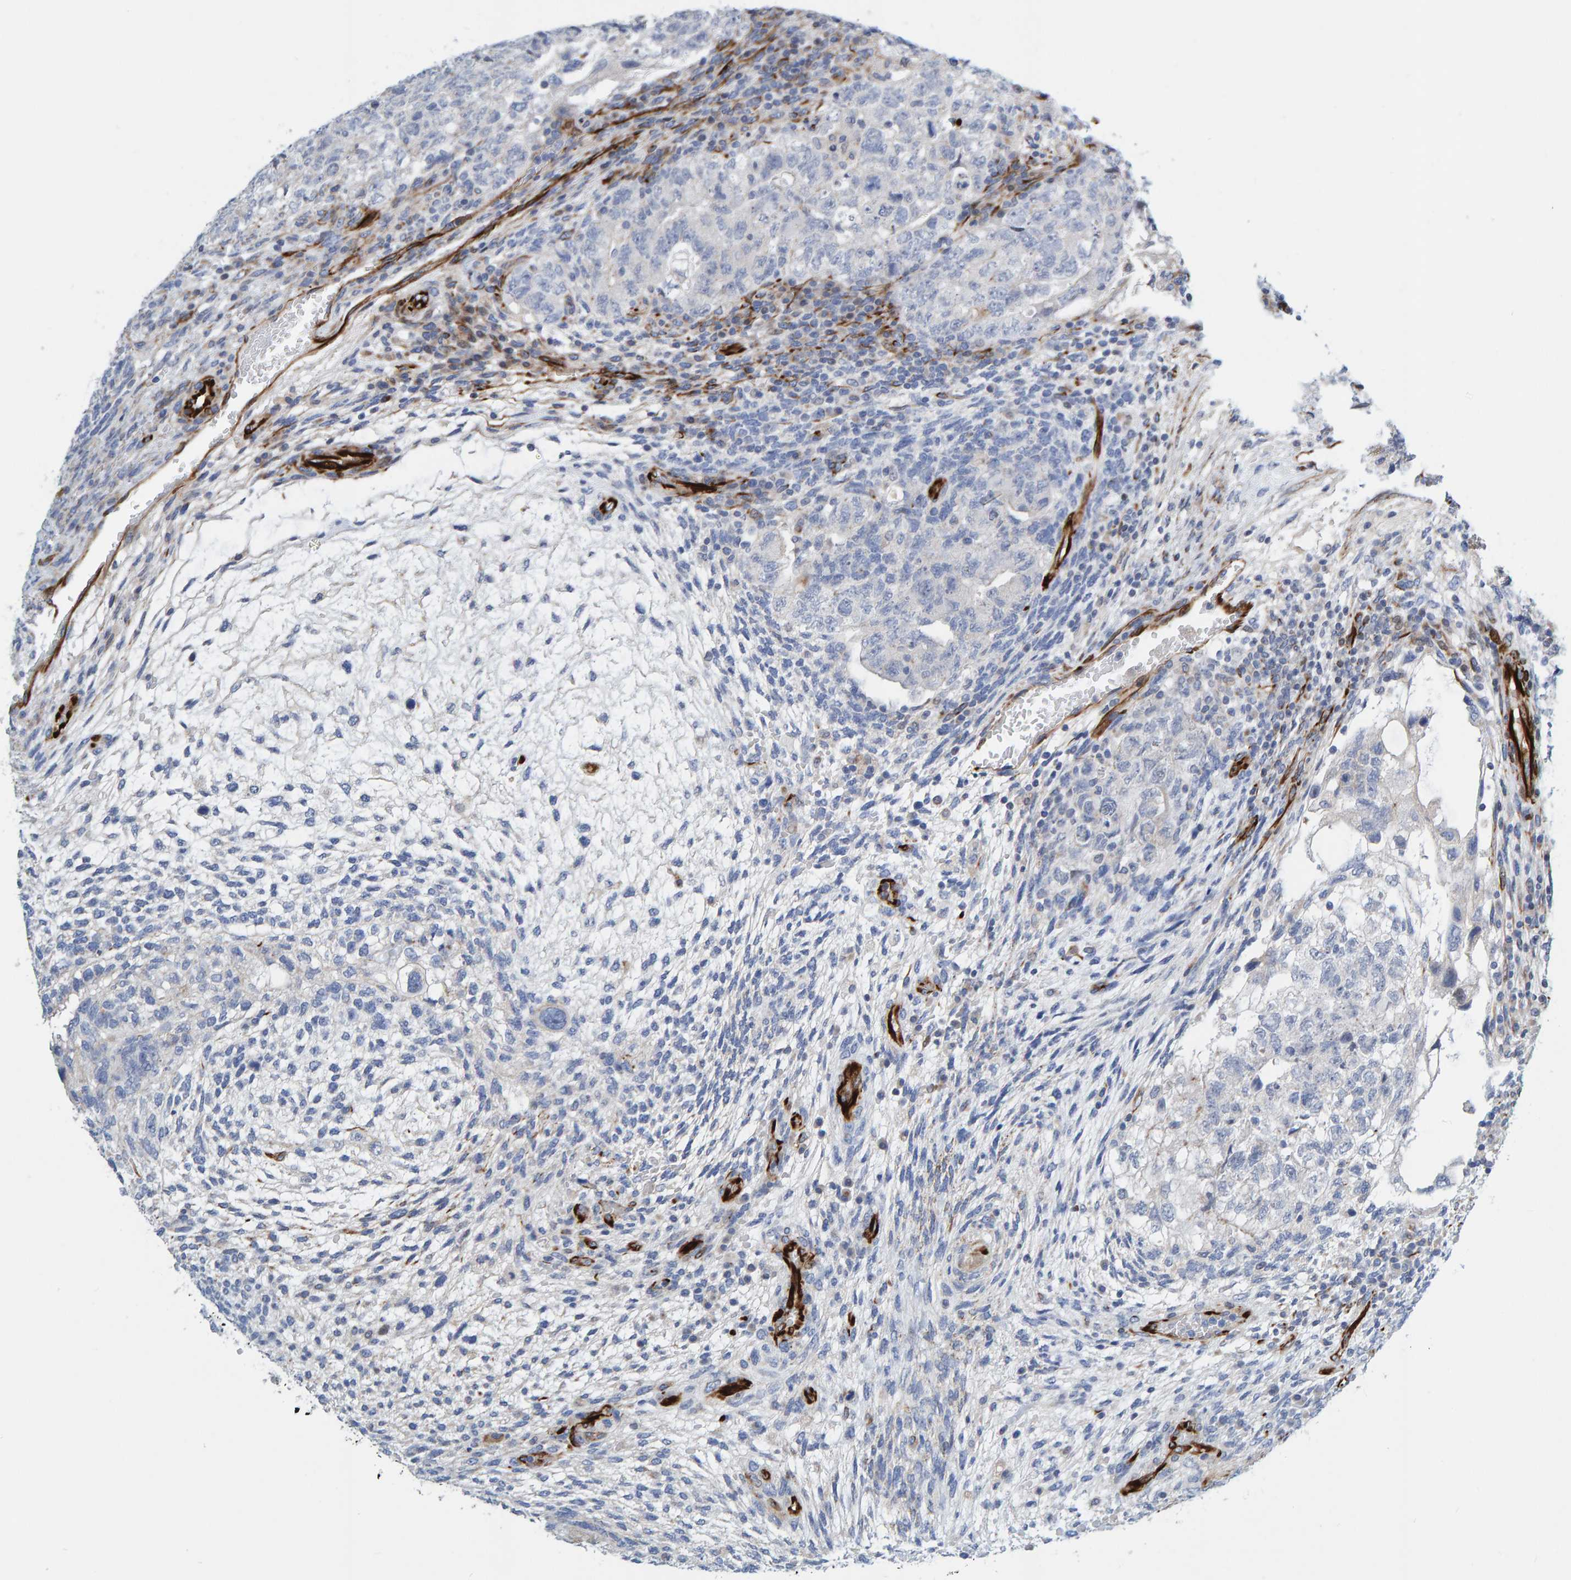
{"staining": {"intensity": "negative", "quantity": "none", "location": "none"}, "tissue": "testis cancer", "cell_type": "Tumor cells", "image_type": "cancer", "snomed": [{"axis": "morphology", "description": "Carcinoma, Embryonal, NOS"}, {"axis": "topography", "description": "Testis"}], "caption": "This is an immunohistochemistry micrograph of testis cancer (embryonal carcinoma). There is no positivity in tumor cells.", "gene": "POLG2", "patient": {"sex": "male", "age": 36}}